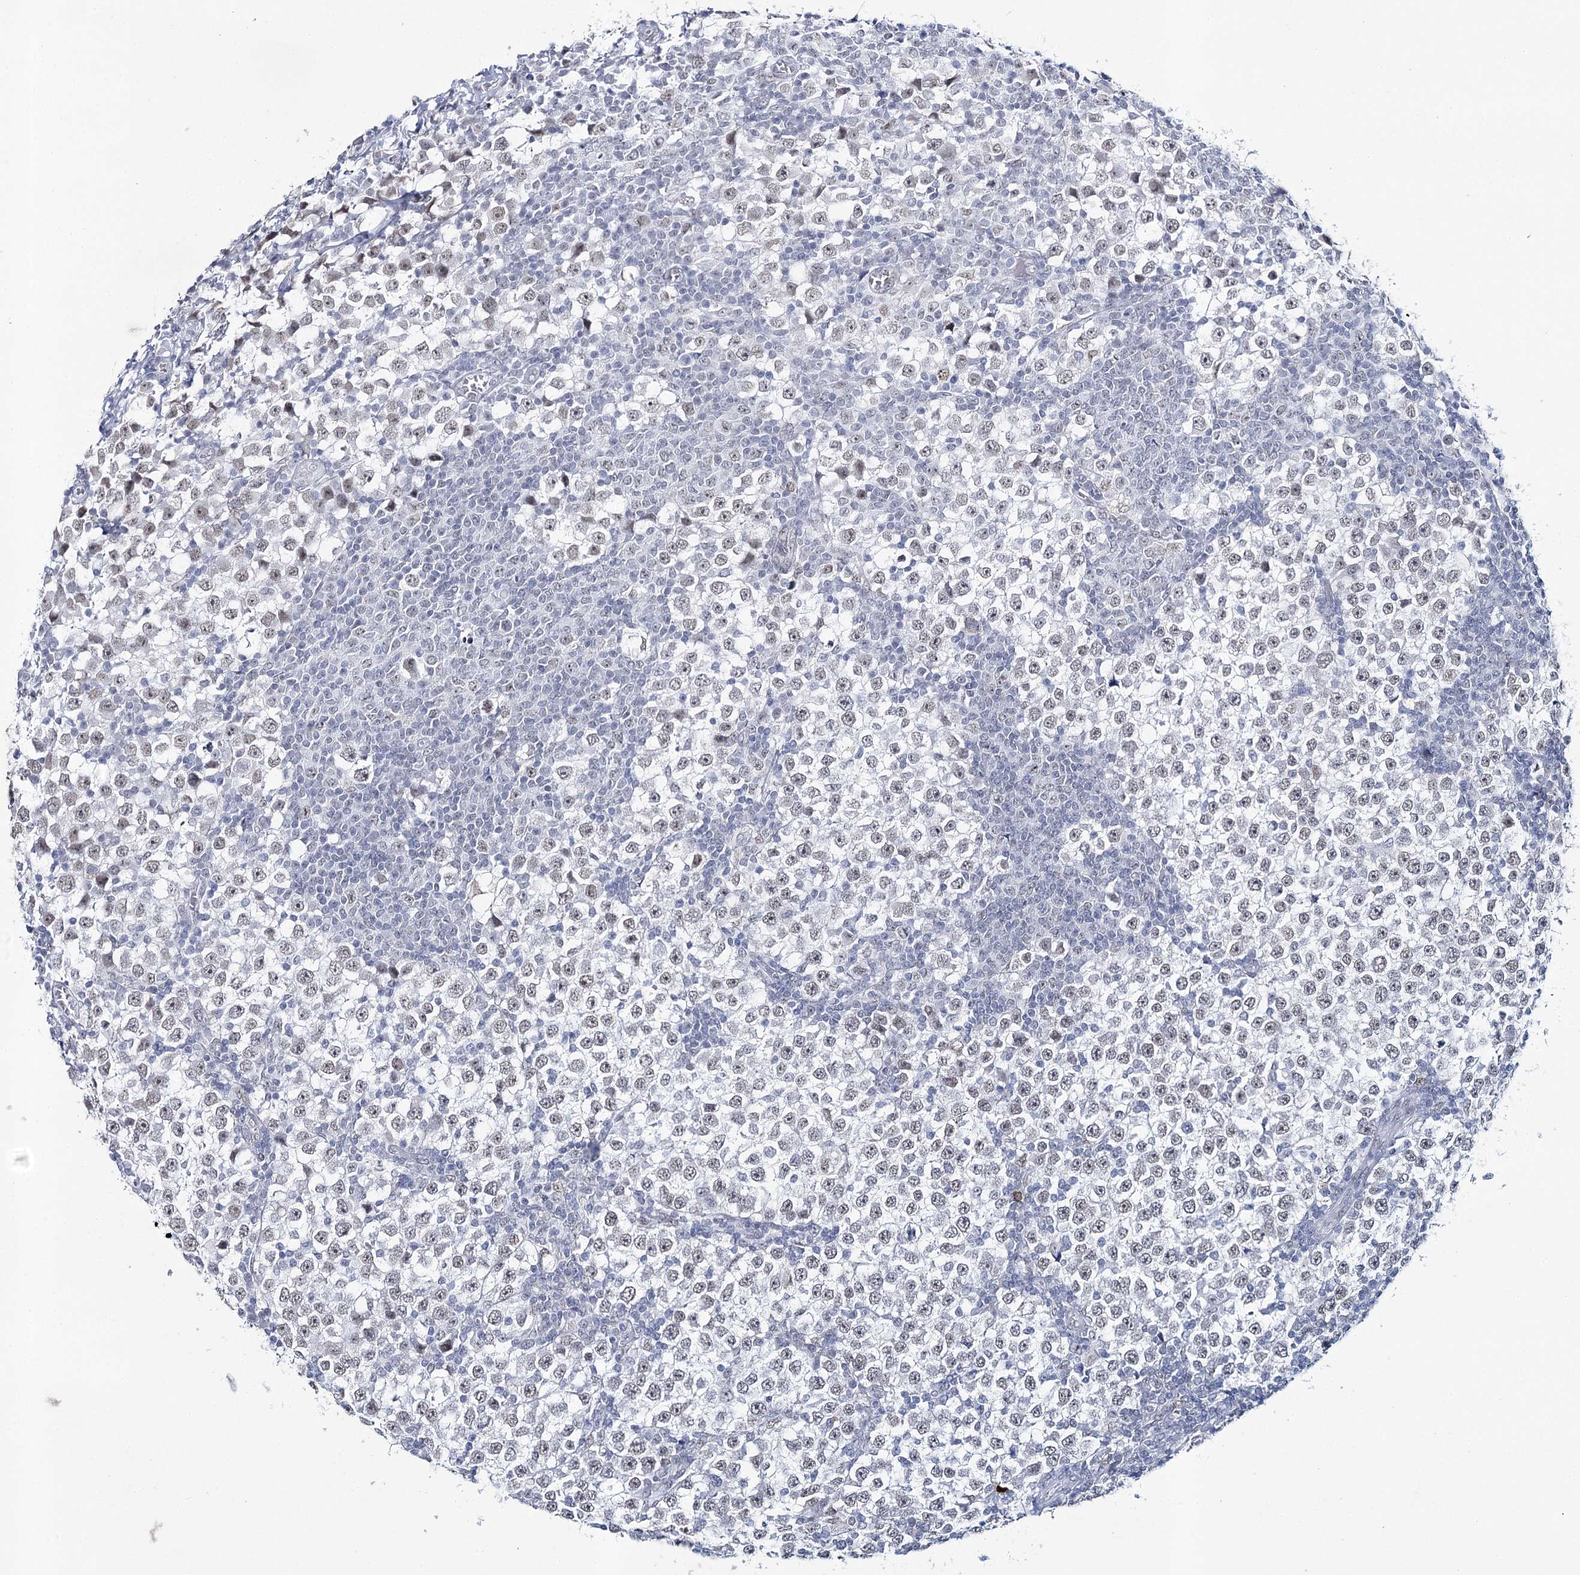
{"staining": {"intensity": "weak", "quantity": ">75%", "location": "nuclear"}, "tissue": "testis cancer", "cell_type": "Tumor cells", "image_type": "cancer", "snomed": [{"axis": "morphology", "description": "Seminoma, NOS"}, {"axis": "topography", "description": "Testis"}], "caption": "Immunohistochemical staining of seminoma (testis) displays weak nuclear protein staining in approximately >75% of tumor cells. (DAB (3,3'-diaminobenzidine) IHC with brightfield microscopy, high magnification).", "gene": "ZC3H8", "patient": {"sex": "male", "age": 65}}